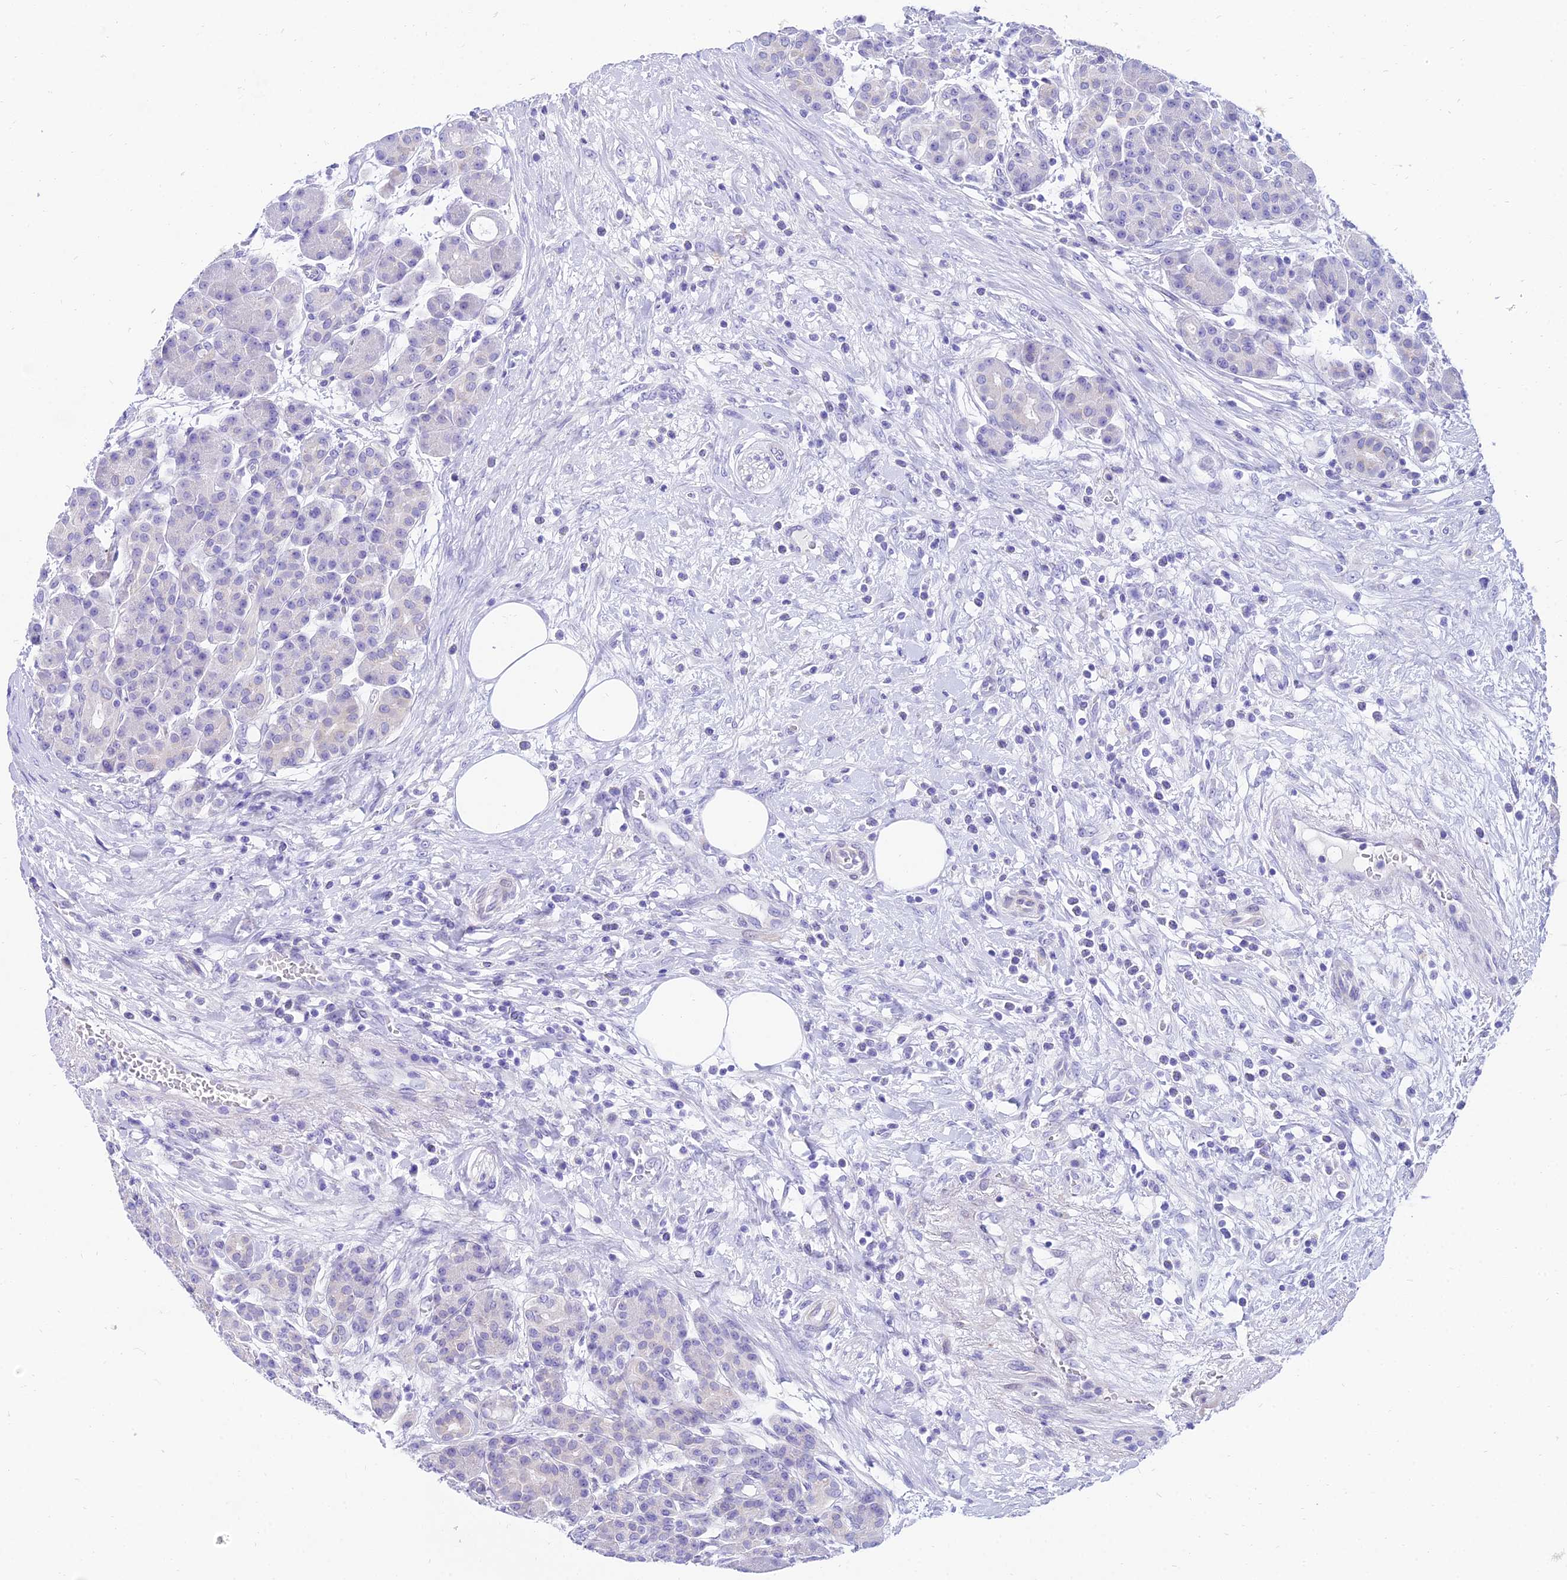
{"staining": {"intensity": "negative", "quantity": "none", "location": "none"}, "tissue": "pancreas", "cell_type": "Exocrine glandular cells", "image_type": "normal", "snomed": [{"axis": "morphology", "description": "Normal tissue, NOS"}, {"axis": "topography", "description": "Pancreas"}], "caption": "A micrograph of pancreas stained for a protein shows no brown staining in exocrine glandular cells. The staining was performed using DAB (3,3'-diaminobenzidine) to visualize the protein expression in brown, while the nuclei were stained in blue with hematoxylin (Magnification: 20x).", "gene": "TAC3", "patient": {"sex": "male", "age": 63}}